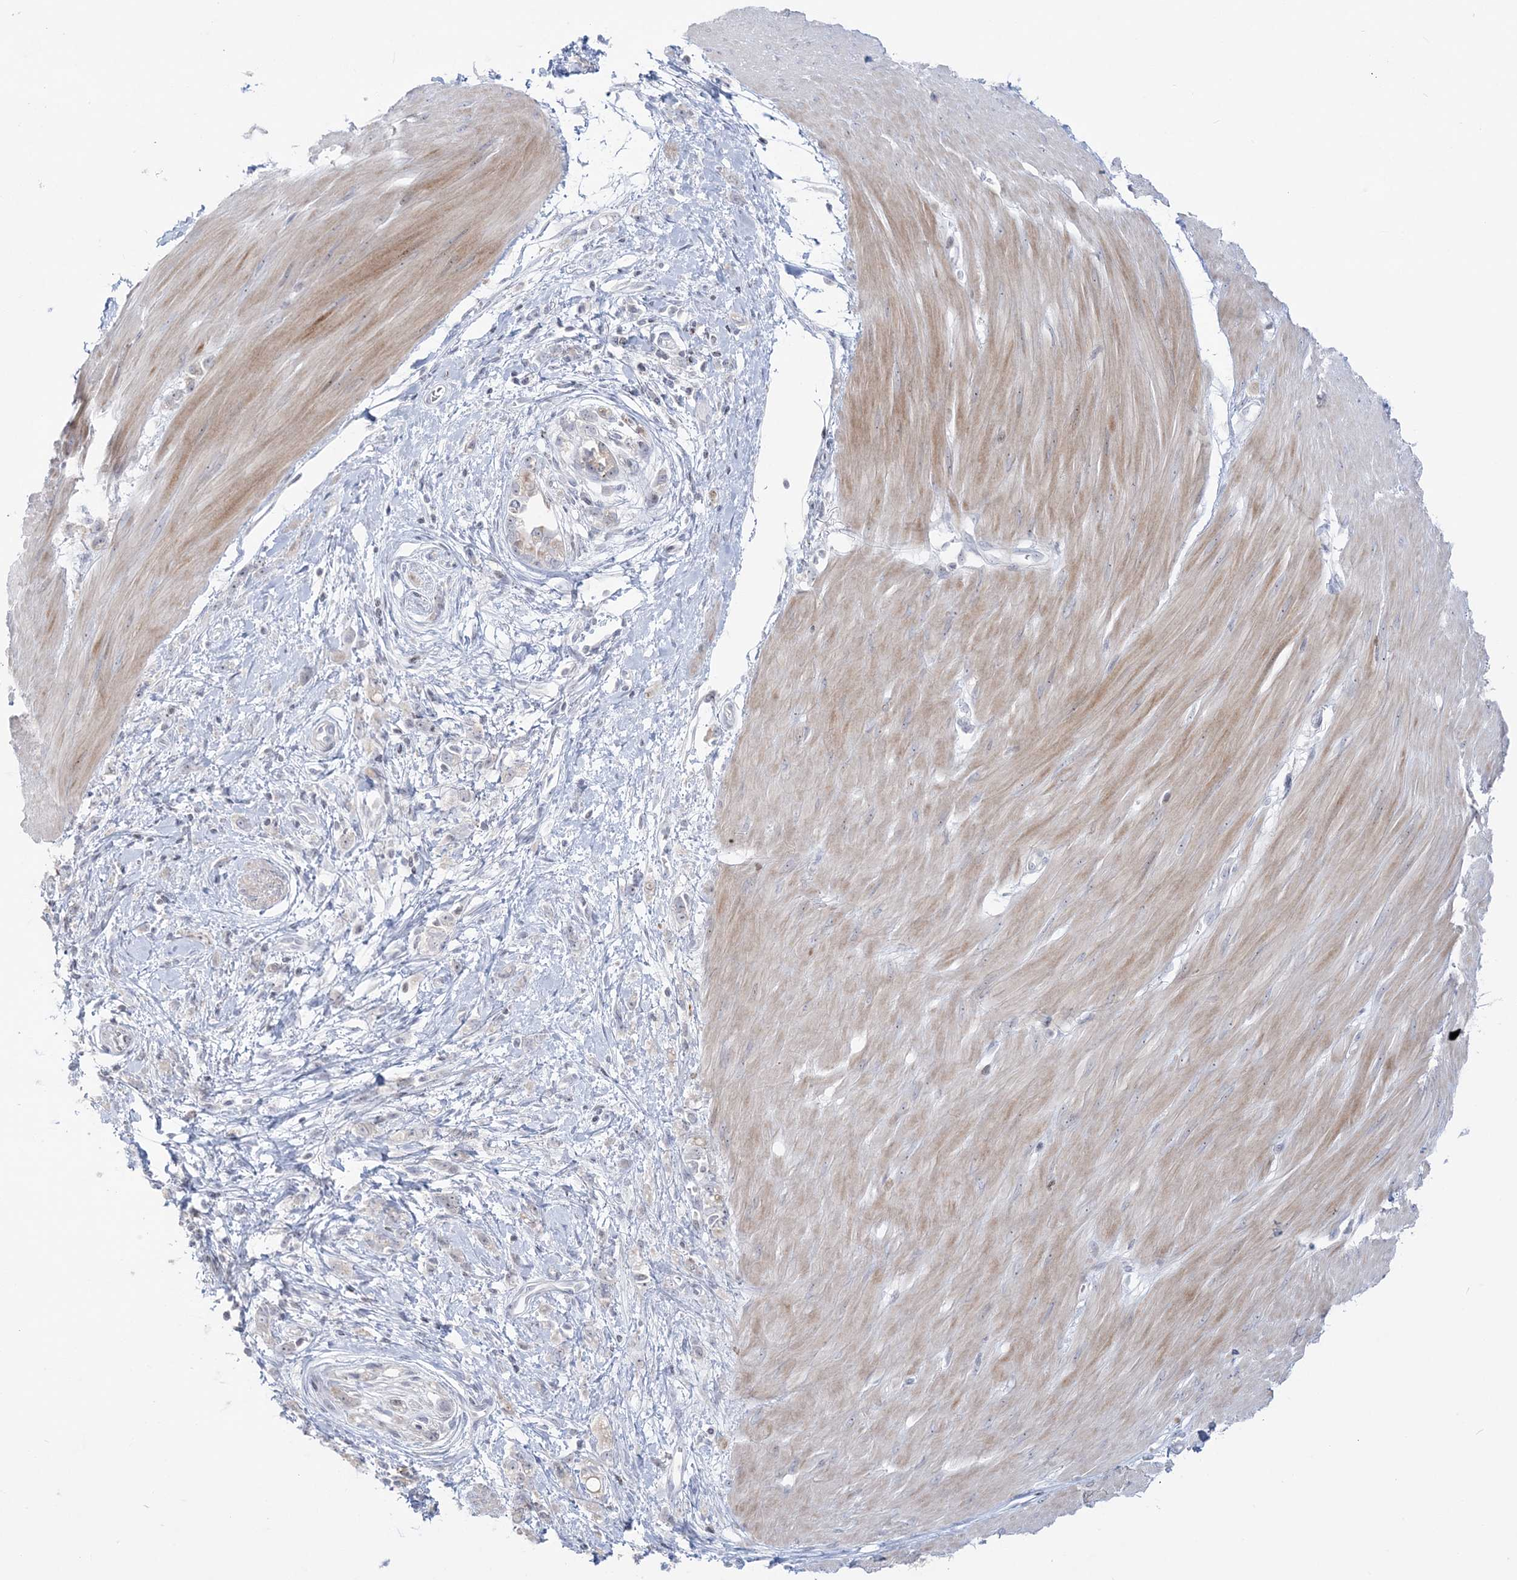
{"staining": {"intensity": "negative", "quantity": "none", "location": "none"}, "tissue": "stomach cancer", "cell_type": "Tumor cells", "image_type": "cancer", "snomed": [{"axis": "morphology", "description": "Adenocarcinoma, NOS"}, {"axis": "topography", "description": "Stomach"}], "caption": "Tumor cells show no significant staining in stomach cancer. (DAB (3,3'-diaminobenzidine) IHC visualized using brightfield microscopy, high magnification).", "gene": "SH3BP4", "patient": {"sex": "female", "age": 76}}